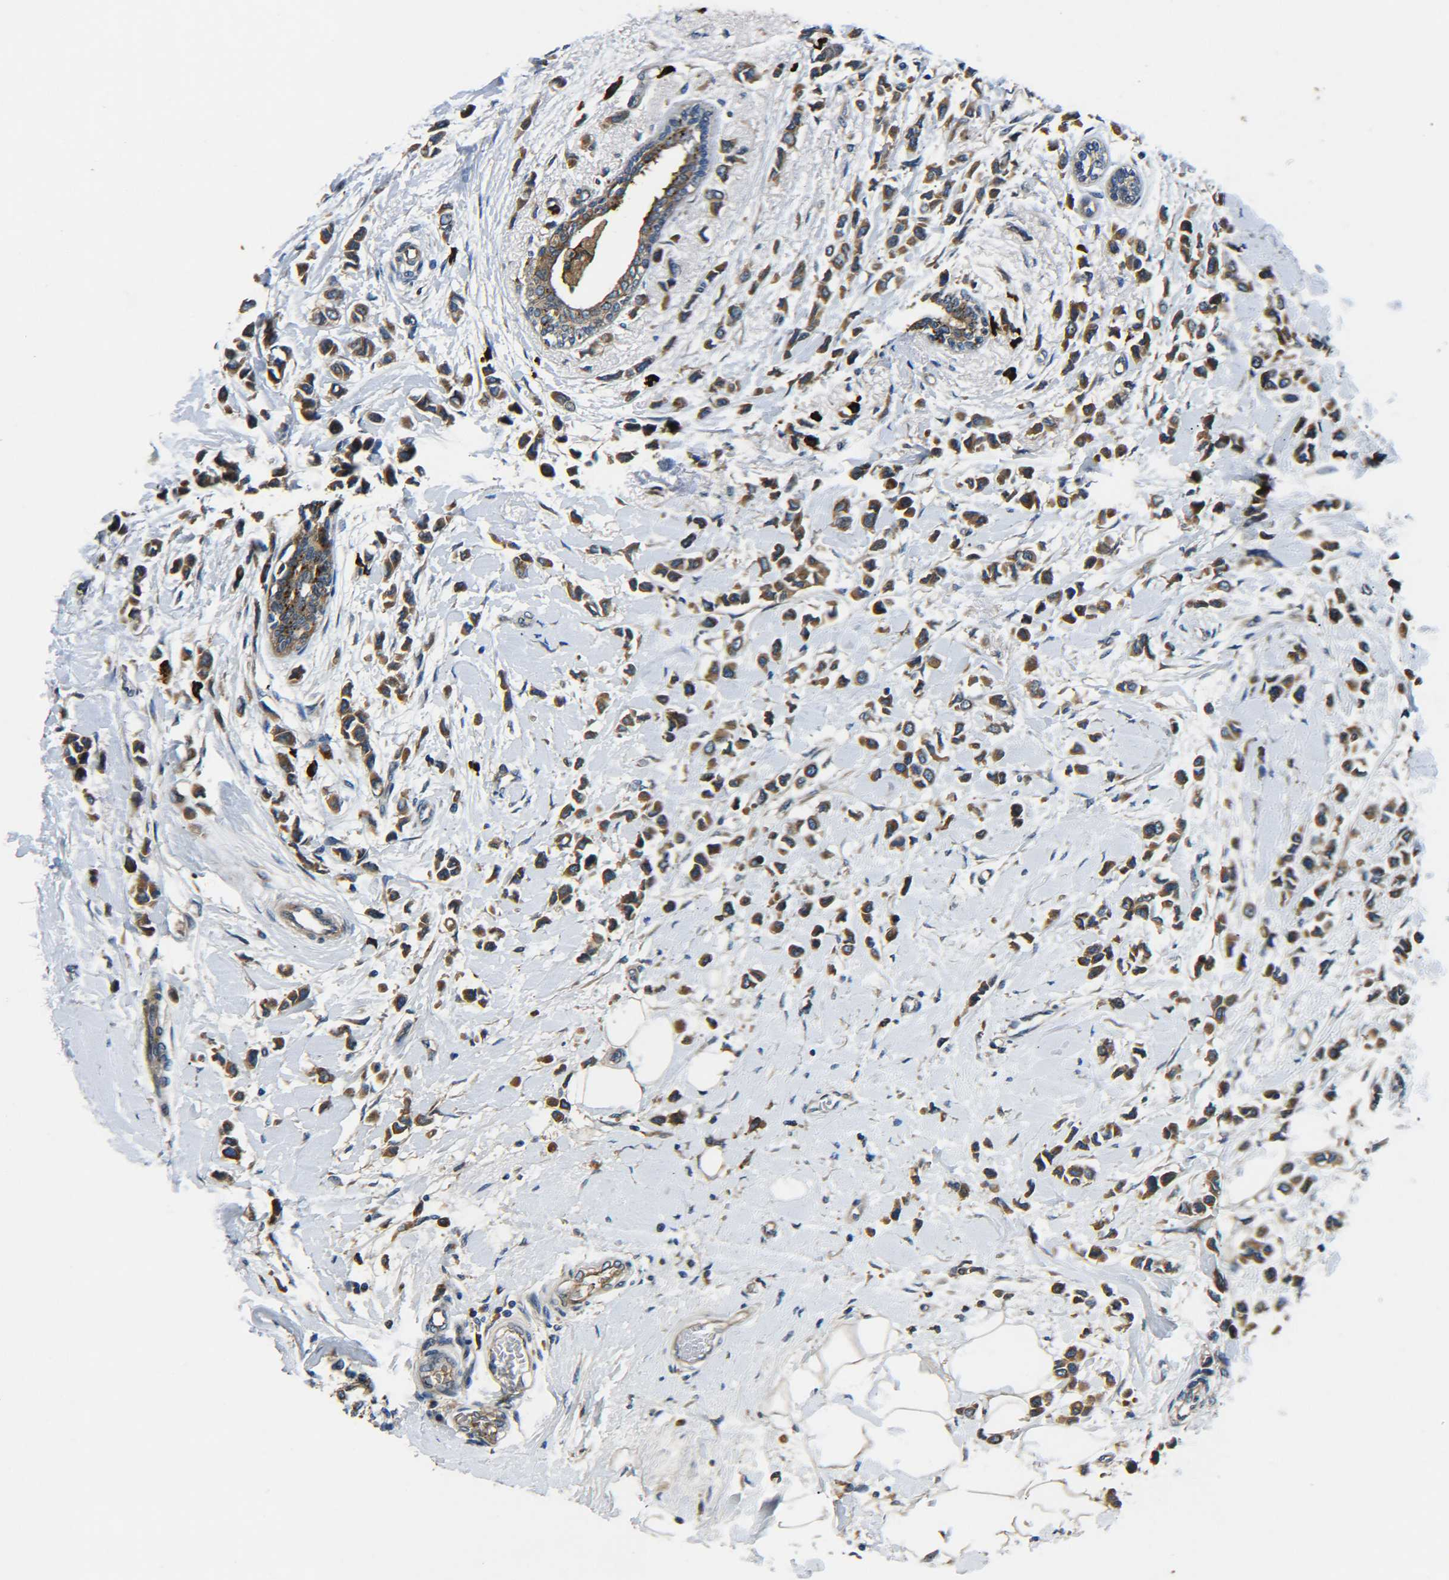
{"staining": {"intensity": "moderate", "quantity": ">75%", "location": "cytoplasmic/membranous"}, "tissue": "breast cancer", "cell_type": "Tumor cells", "image_type": "cancer", "snomed": [{"axis": "morphology", "description": "Lobular carcinoma"}, {"axis": "topography", "description": "Breast"}], "caption": "Human breast lobular carcinoma stained for a protein (brown) exhibits moderate cytoplasmic/membranous positive staining in about >75% of tumor cells.", "gene": "RAB1B", "patient": {"sex": "female", "age": 51}}